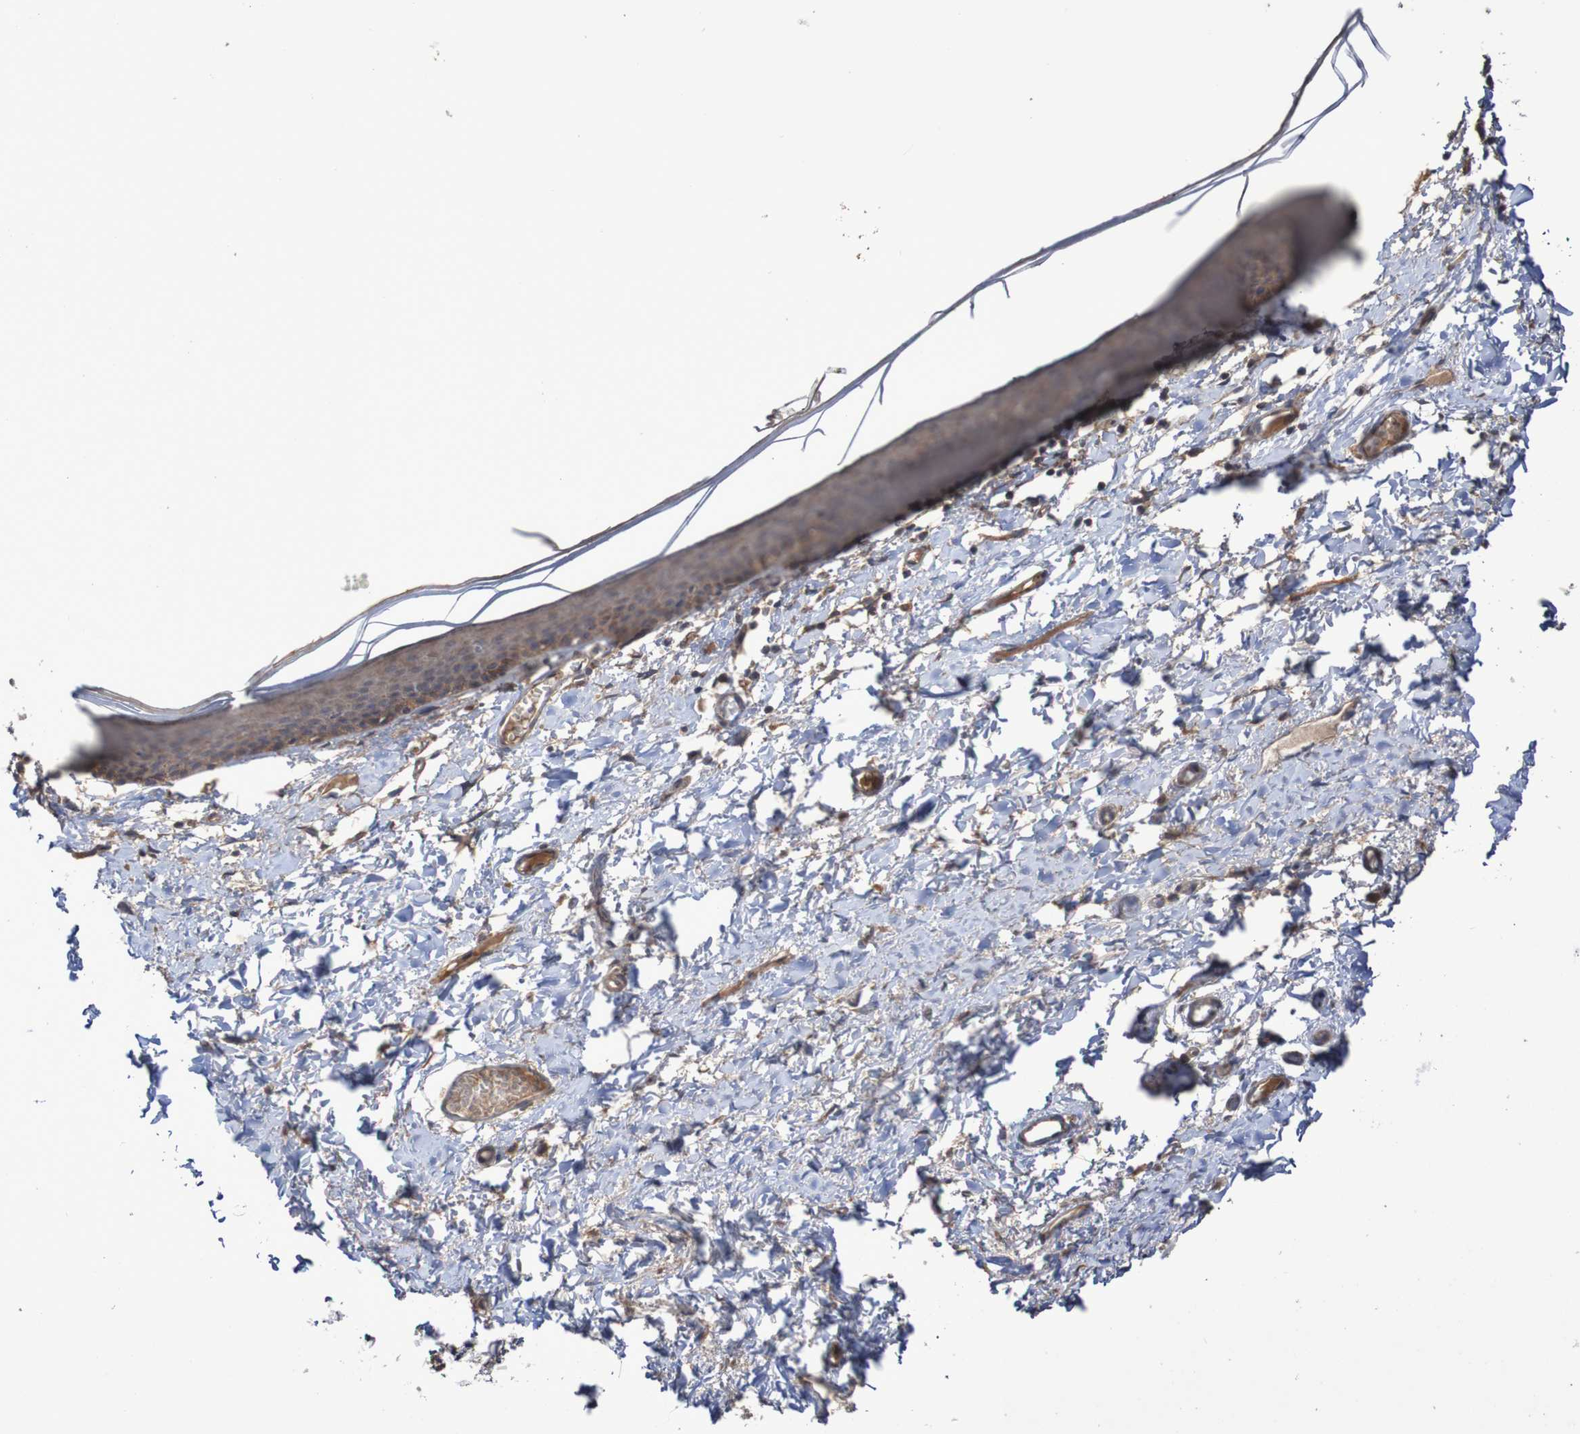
{"staining": {"intensity": "moderate", "quantity": ">75%", "location": "cytoplasmic/membranous"}, "tissue": "skin", "cell_type": "Epidermal cells", "image_type": "normal", "snomed": [{"axis": "morphology", "description": "Normal tissue, NOS"}, {"axis": "topography", "description": "Vulva"}], "caption": "A high-resolution photomicrograph shows IHC staining of unremarkable skin, which demonstrates moderate cytoplasmic/membranous positivity in approximately >75% of epidermal cells.", "gene": "PHYH", "patient": {"sex": "female", "age": 54}}